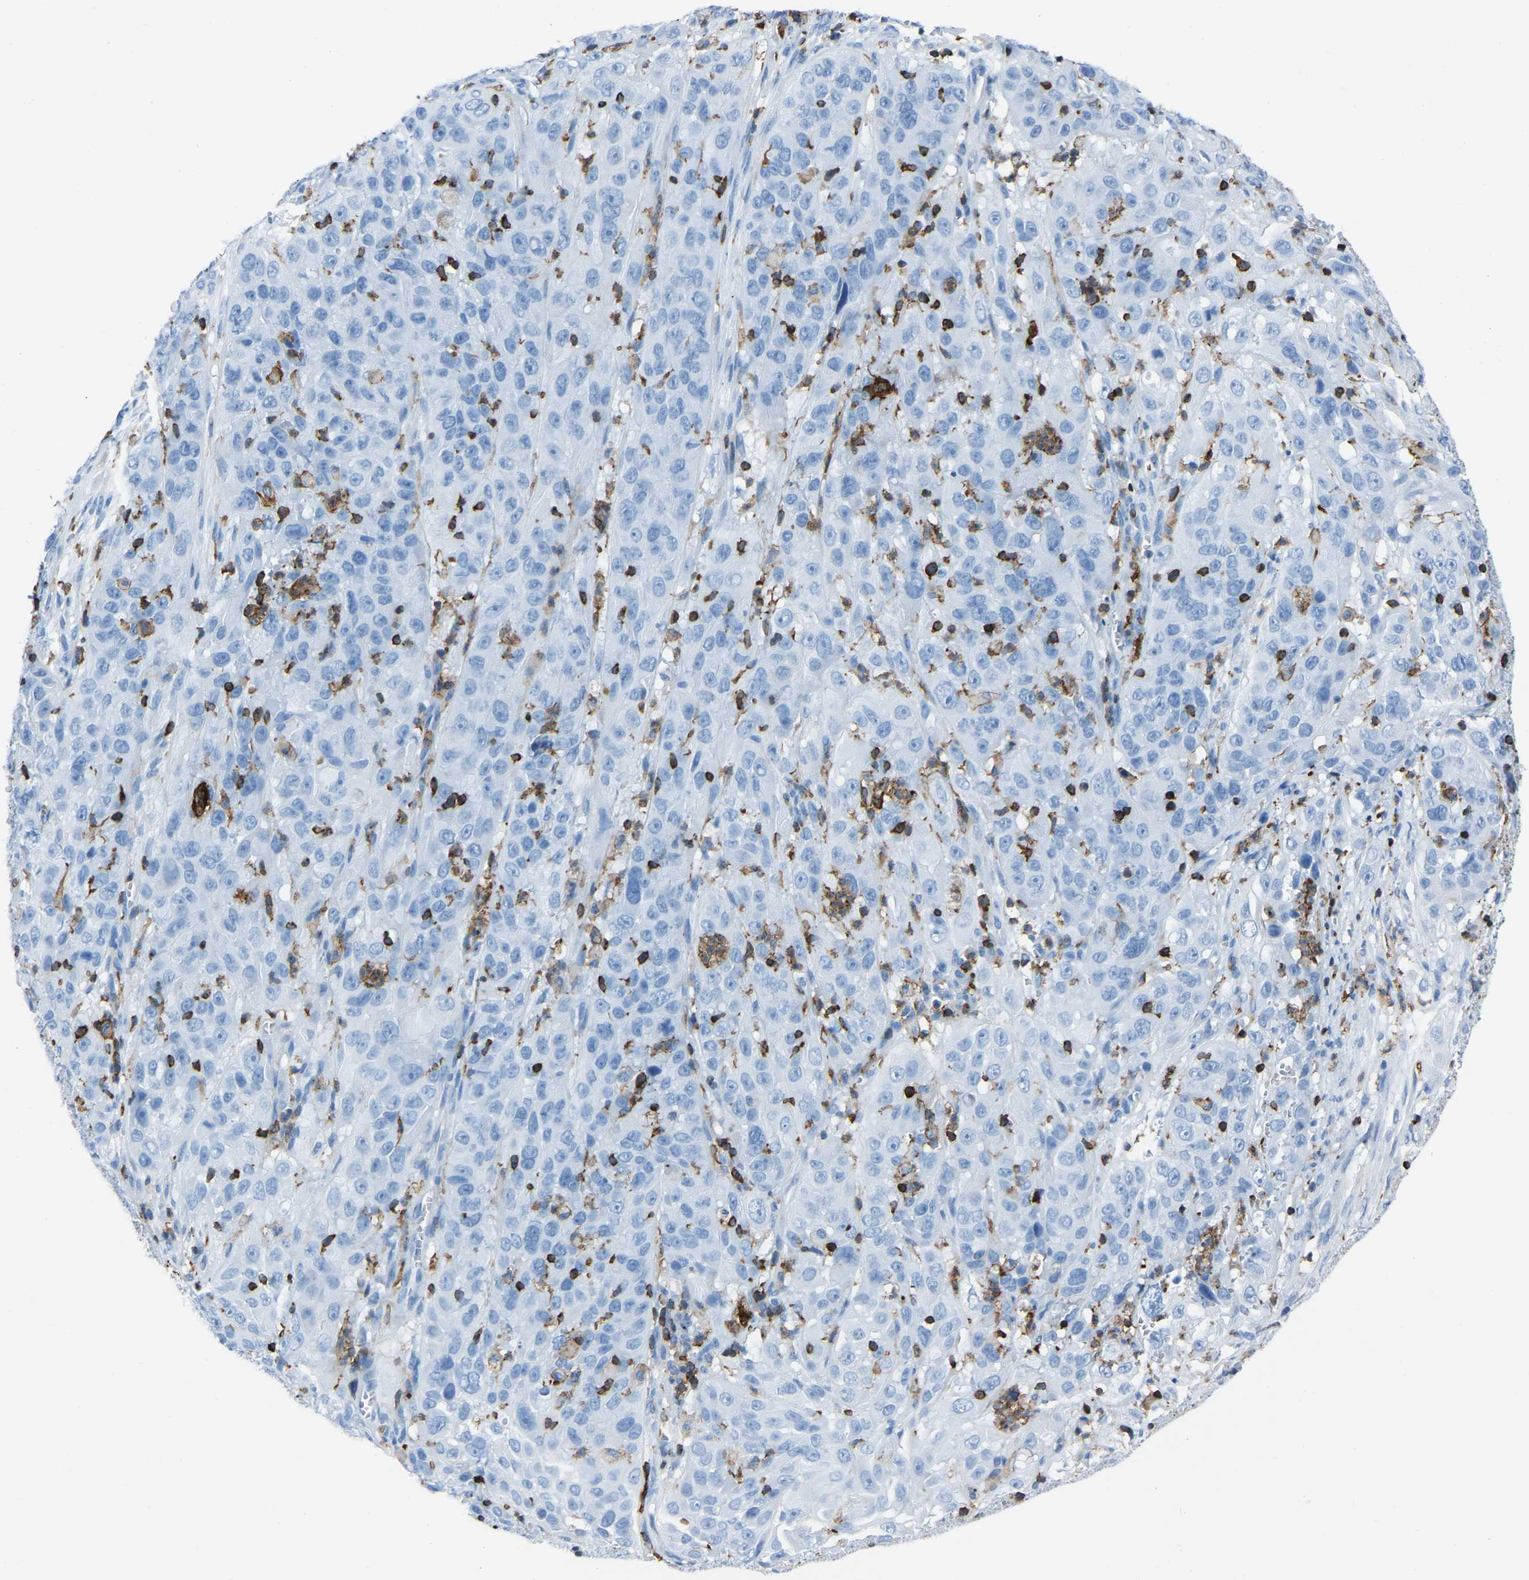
{"staining": {"intensity": "negative", "quantity": "none", "location": "none"}, "tissue": "cervical cancer", "cell_type": "Tumor cells", "image_type": "cancer", "snomed": [{"axis": "morphology", "description": "Squamous cell carcinoma, NOS"}, {"axis": "topography", "description": "Cervix"}], "caption": "Immunohistochemistry (IHC) histopathology image of cervical cancer stained for a protein (brown), which displays no positivity in tumor cells. The staining was performed using DAB (3,3'-diaminobenzidine) to visualize the protein expression in brown, while the nuclei were stained in blue with hematoxylin (Magnification: 20x).", "gene": "LSP1", "patient": {"sex": "female", "age": 32}}